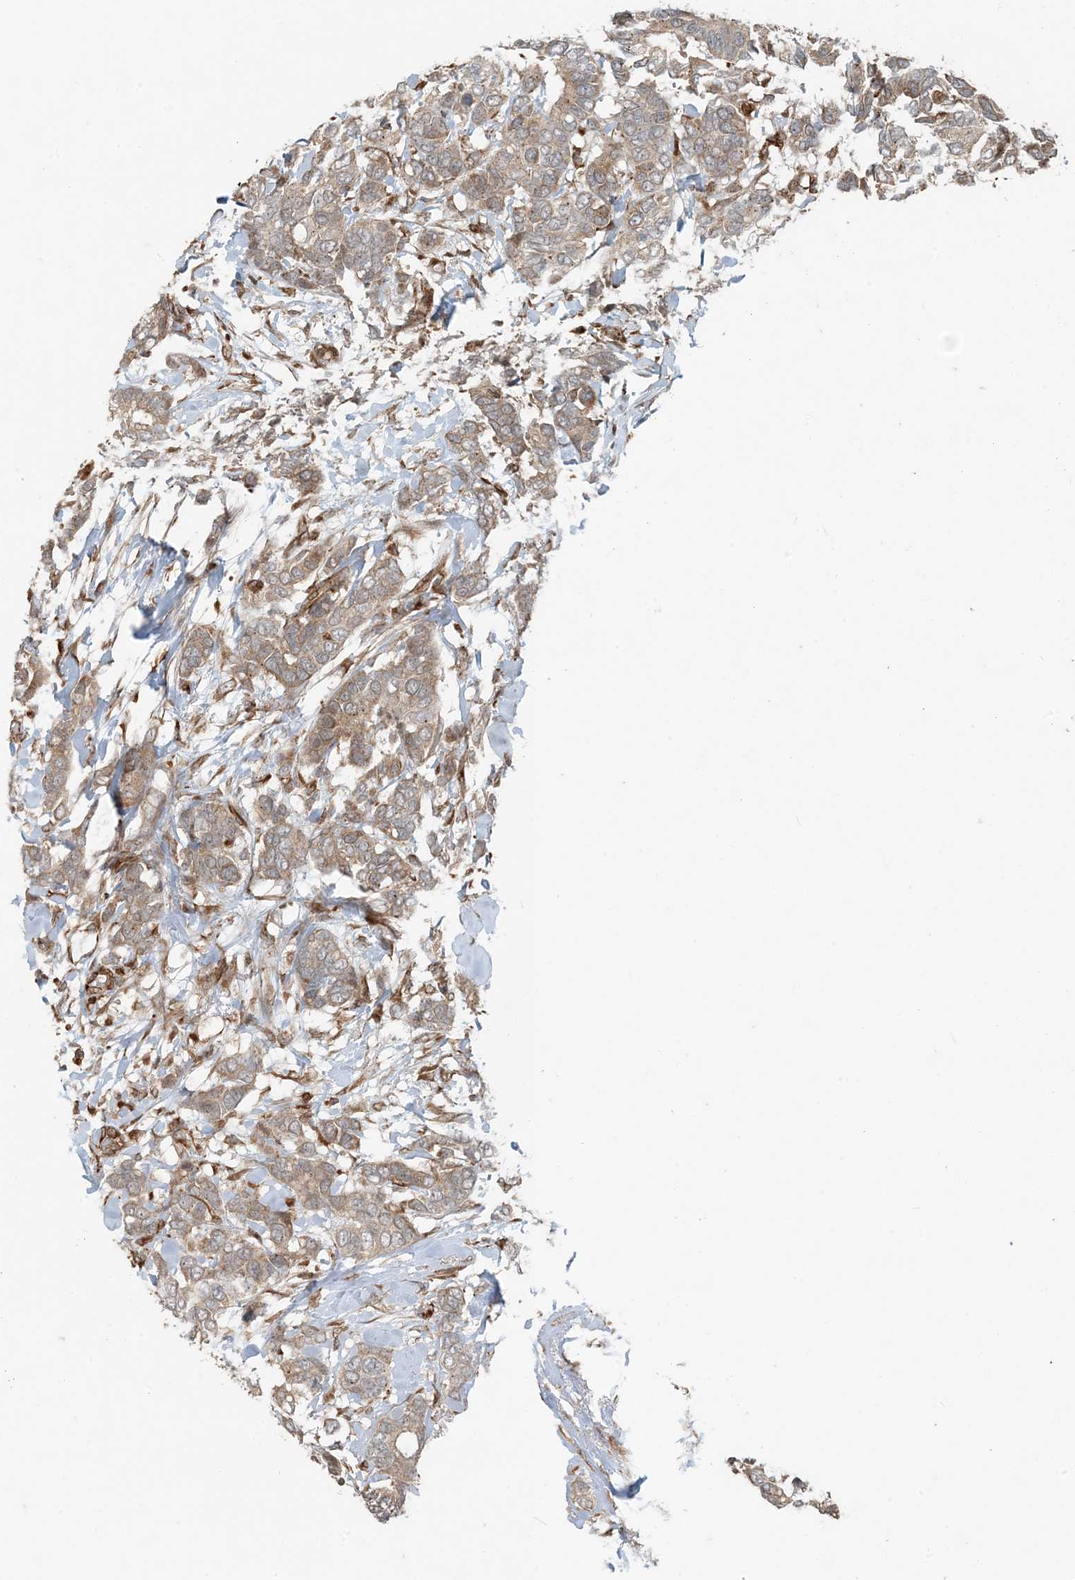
{"staining": {"intensity": "weak", "quantity": ">75%", "location": "cytoplasmic/membranous"}, "tissue": "breast cancer", "cell_type": "Tumor cells", "image_type": "cancer", "snomed": [{"axis": "morphology", "description": "Duct carcinoma"}, {"axis": "topography", "description": "Breast"}], "caption": "IHC of breast cancer displays low levels of weak cytoplasmic/membranous expression in about >75% of tumor cells.", "gene": "EDEM2", "patient": {"sex": "female", "age": 87}}